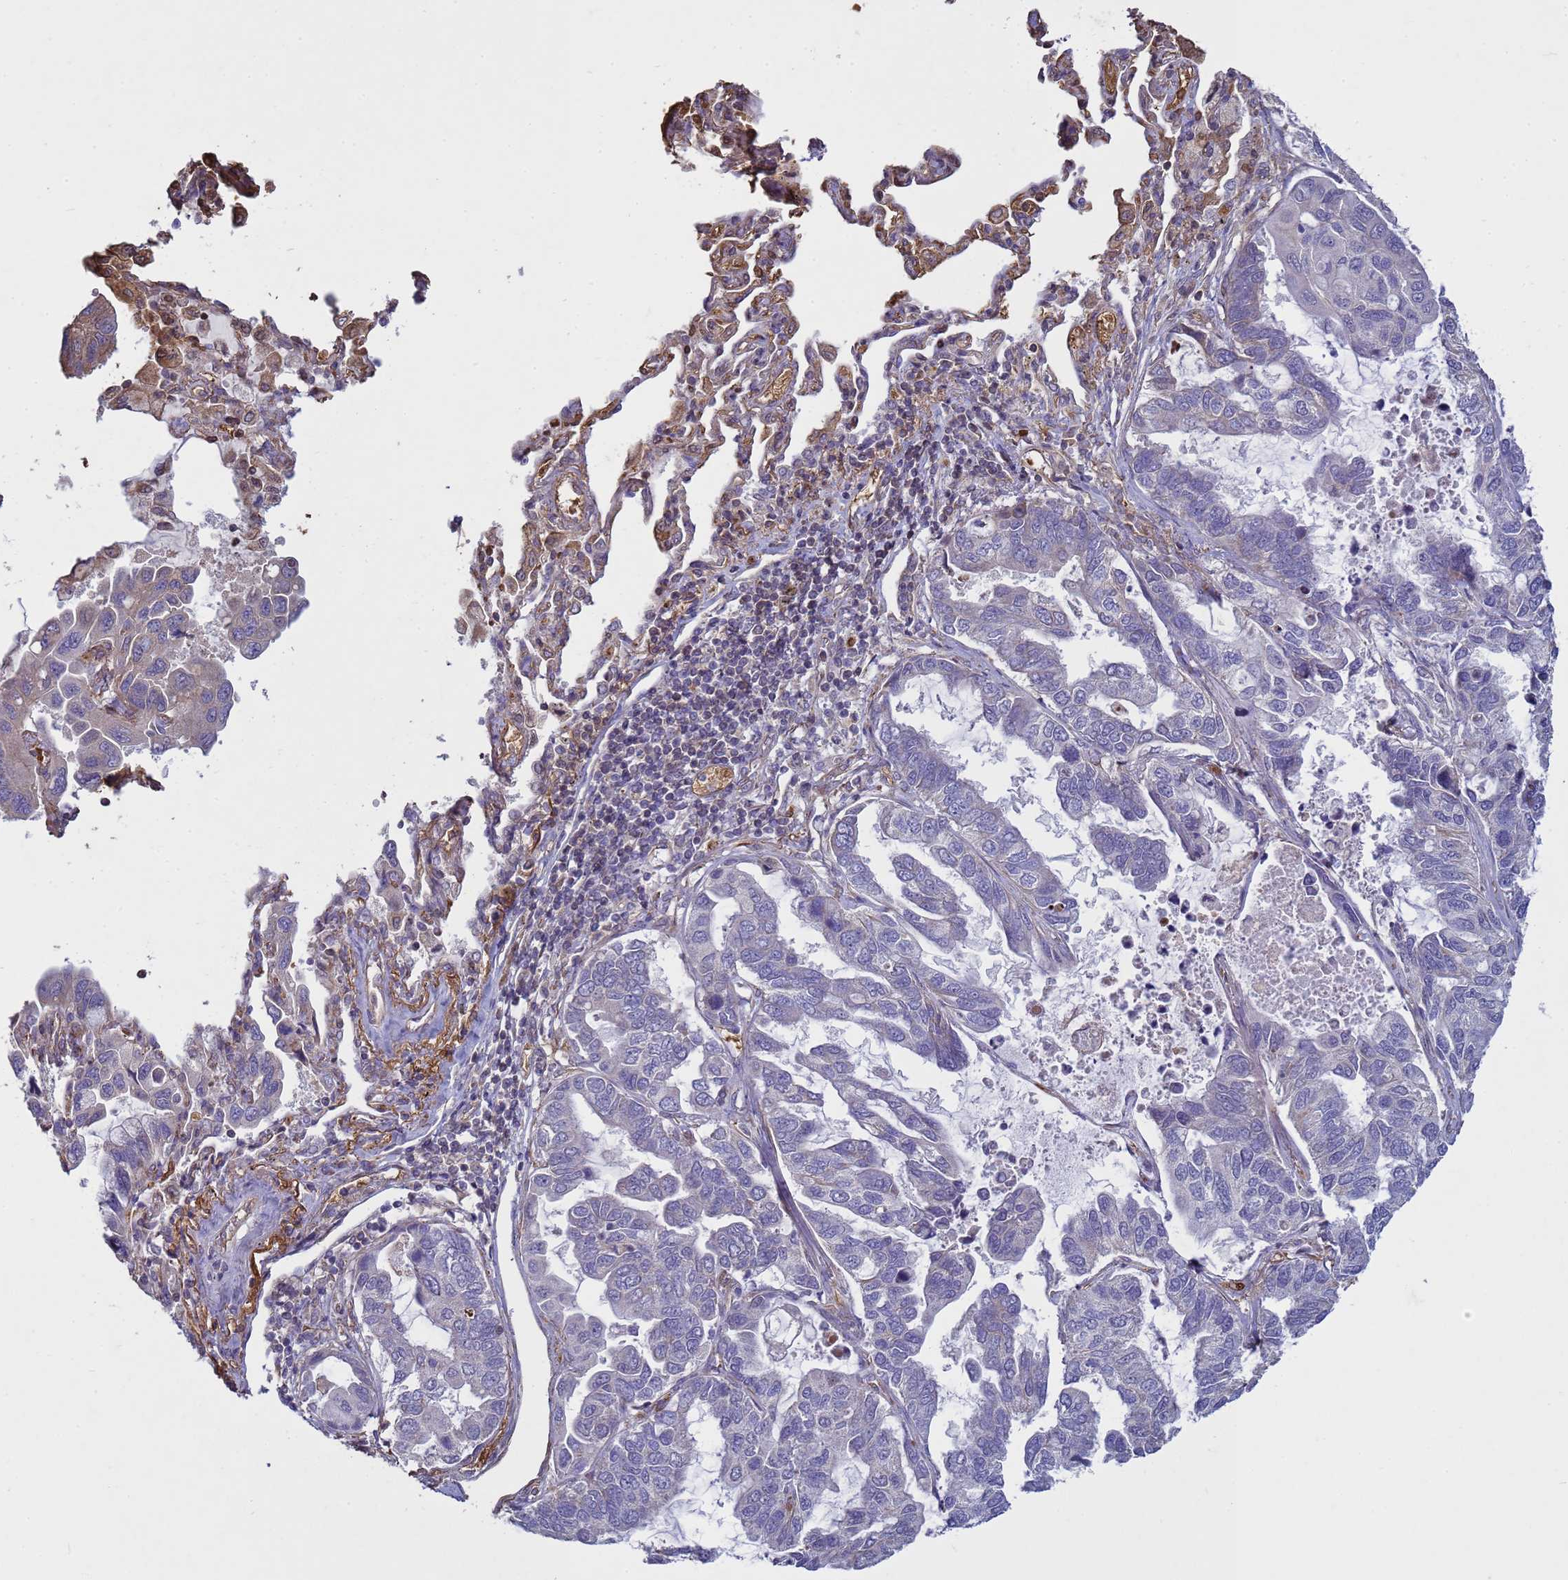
{"staining": {"intensity": "negative", "quantity": "none", "location": "none"}, "tissue": "lung cancer", "cell_type": "Tumor cells", "image_type": "cancer", "snomed": [{"axis": "morphology", "description": "Adenocarcinoma, NOS"}, {"axis": "topography", "description": "Lung"}], "caption": "DAB (3,3'-diaminobenzidine) immunohistochemical staining of lung adenocarcinoma reveals no significant expression in tumor cells.", "gene": "SGIP1", "patient": {"sex": "male", "age": 64}}